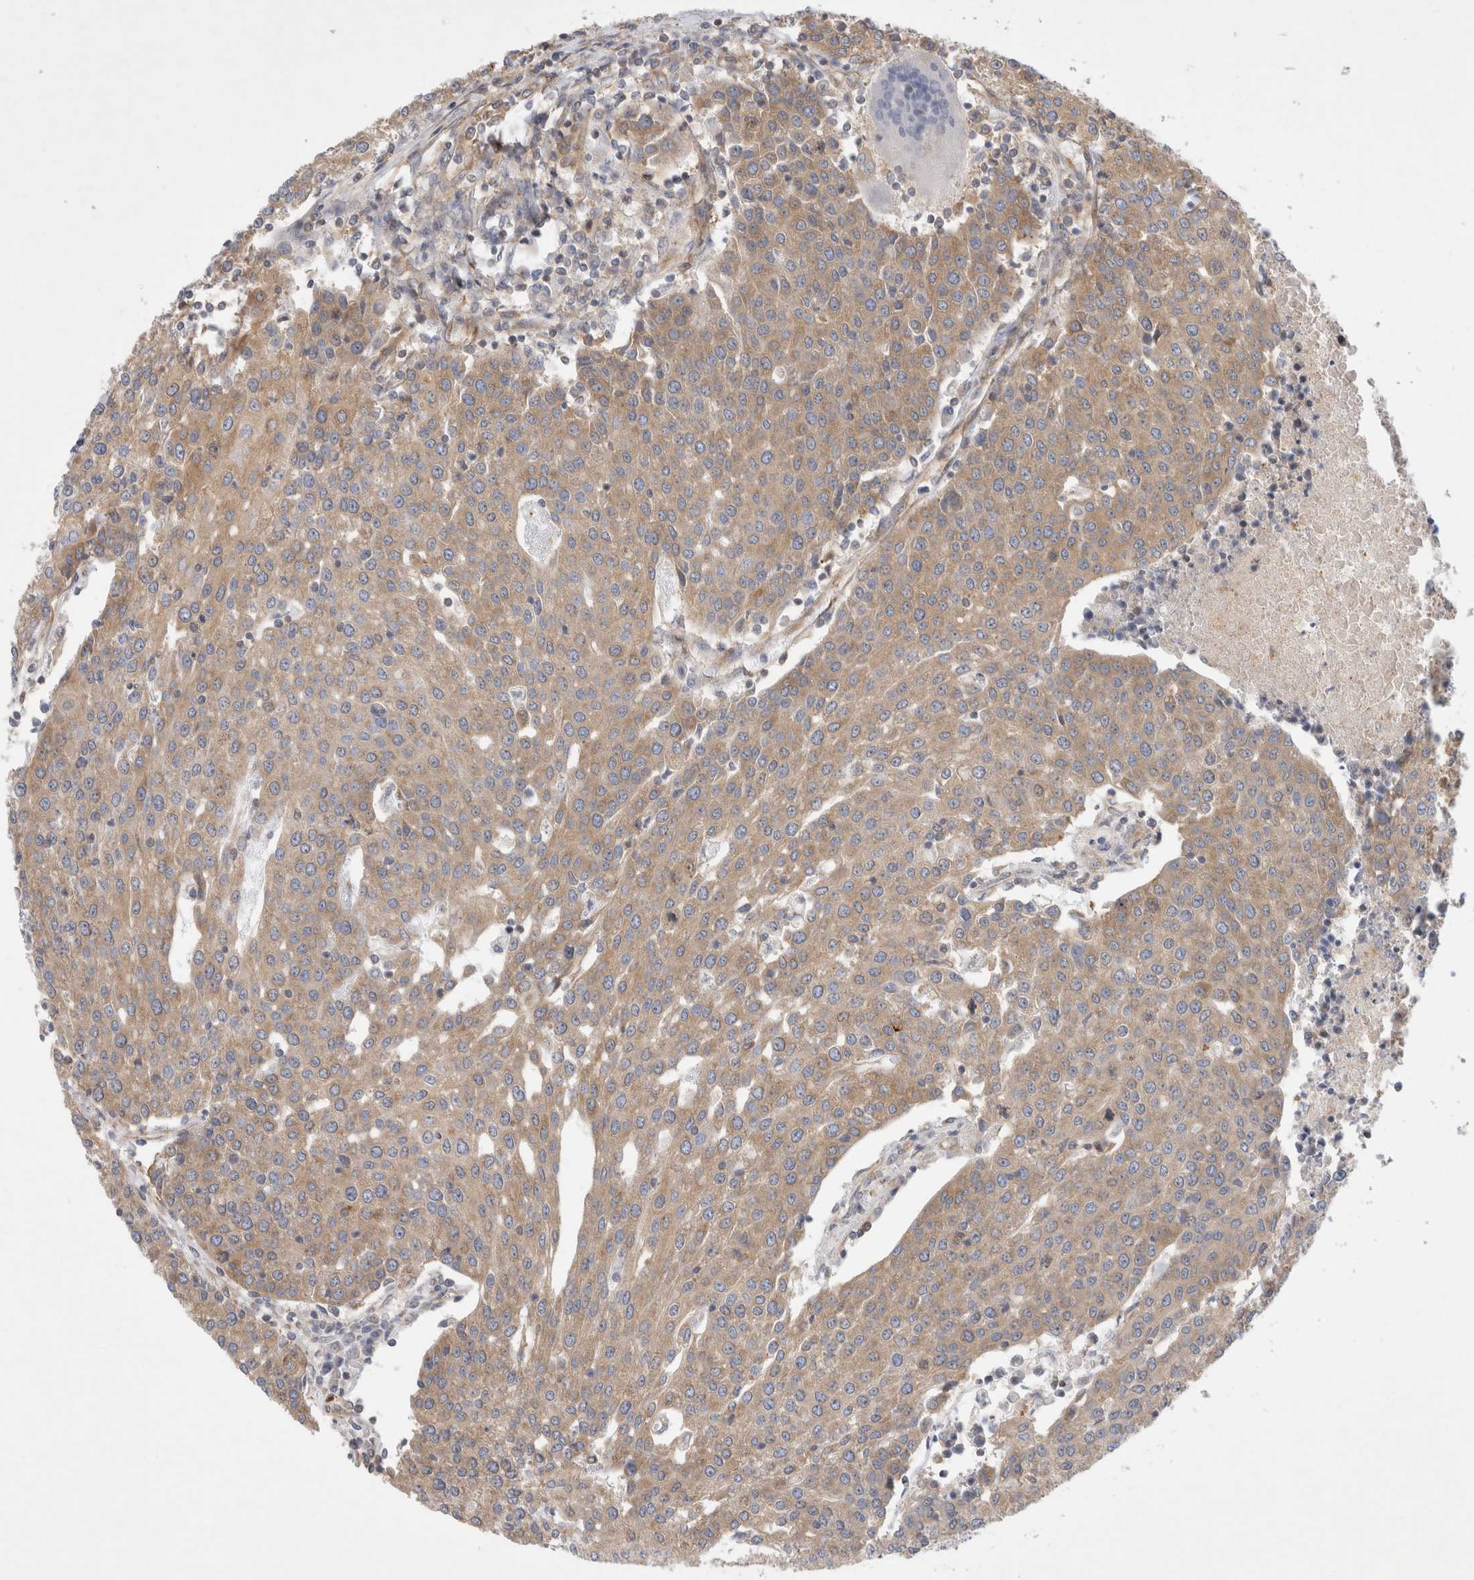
{"staining": {"intensity": "weak", "quantity": ">75%", "location": "cytoplasmic/membranous"}, "tissue": "urothelial cancer", "cell_type": "Tumor cells", "image_type": "cancer", "snomed": [{"axis": "morphology", "description": "Urothelial carcinoma, High grade"}, {"axis": "topography", "description": "Urinary bladder"}], "caption": "Immunohistochemistry (IHC) micrograph of human urothelial cancer stained for a protein (brown), which demonstrates low levels of weak cytoplasmic/membranous expression in approximately >75% of tumor cells.", "gene": "GPR150", "patient": {"sex": "female", "age": 85}}